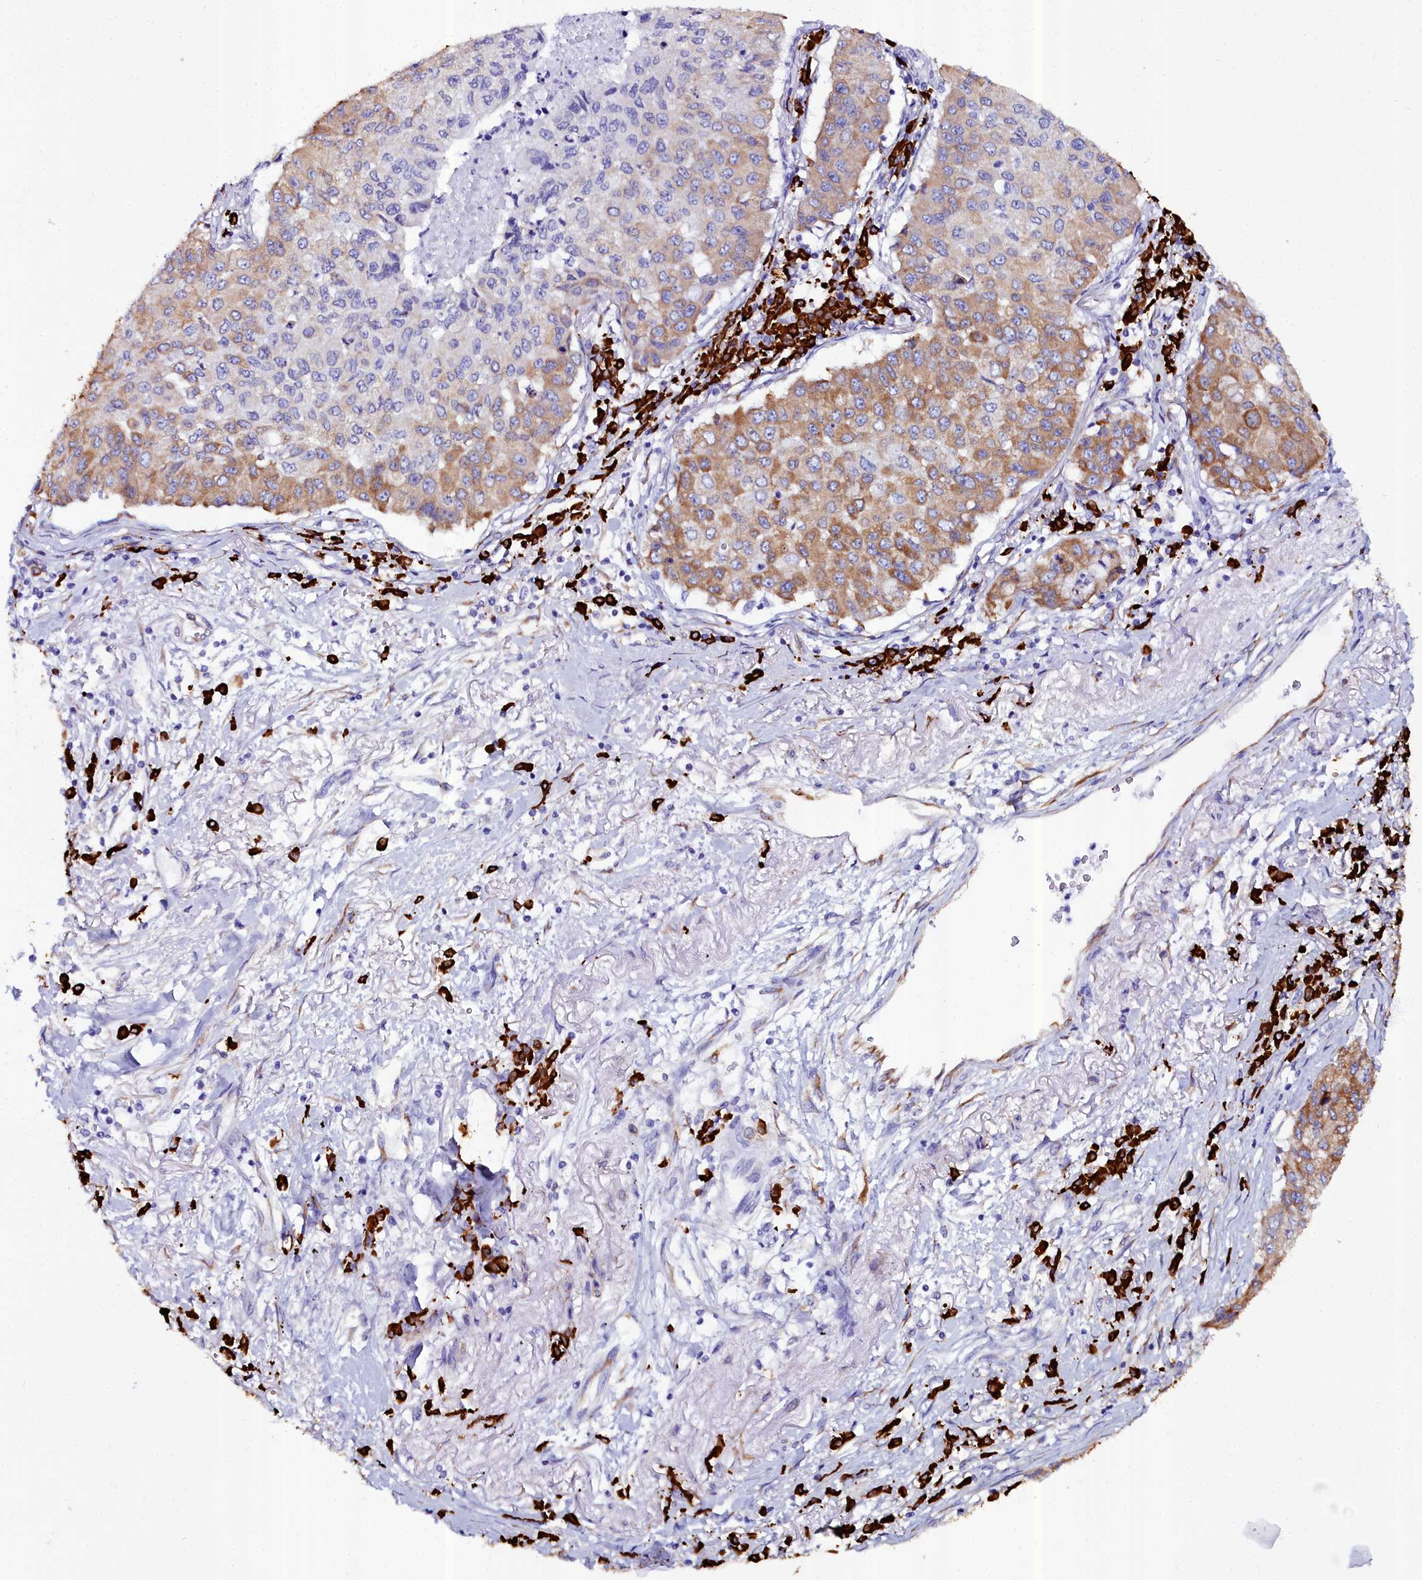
{"staining": {"intensity": "moderate", "quantity": "25%-75%", "location": "cytoplasmic/membranous"}, "tissue": "lung cancer", "cell_type": "Tumor cells", "image_type": "cancer", "snomed": [{"axis": "morphology", "description": "Squamous cell carcinoma, NOS"}, {"axis": "topography", "description": "Lung"}], "caption": "An image of human lung cancer (squamous cell carcinoma) stained for a protein demonstrates moderate cytoplasmic/membranous brown staining in tumor cells.", "gene": "TXNDC5", "patient": {"sex": "male", "age": 74}}